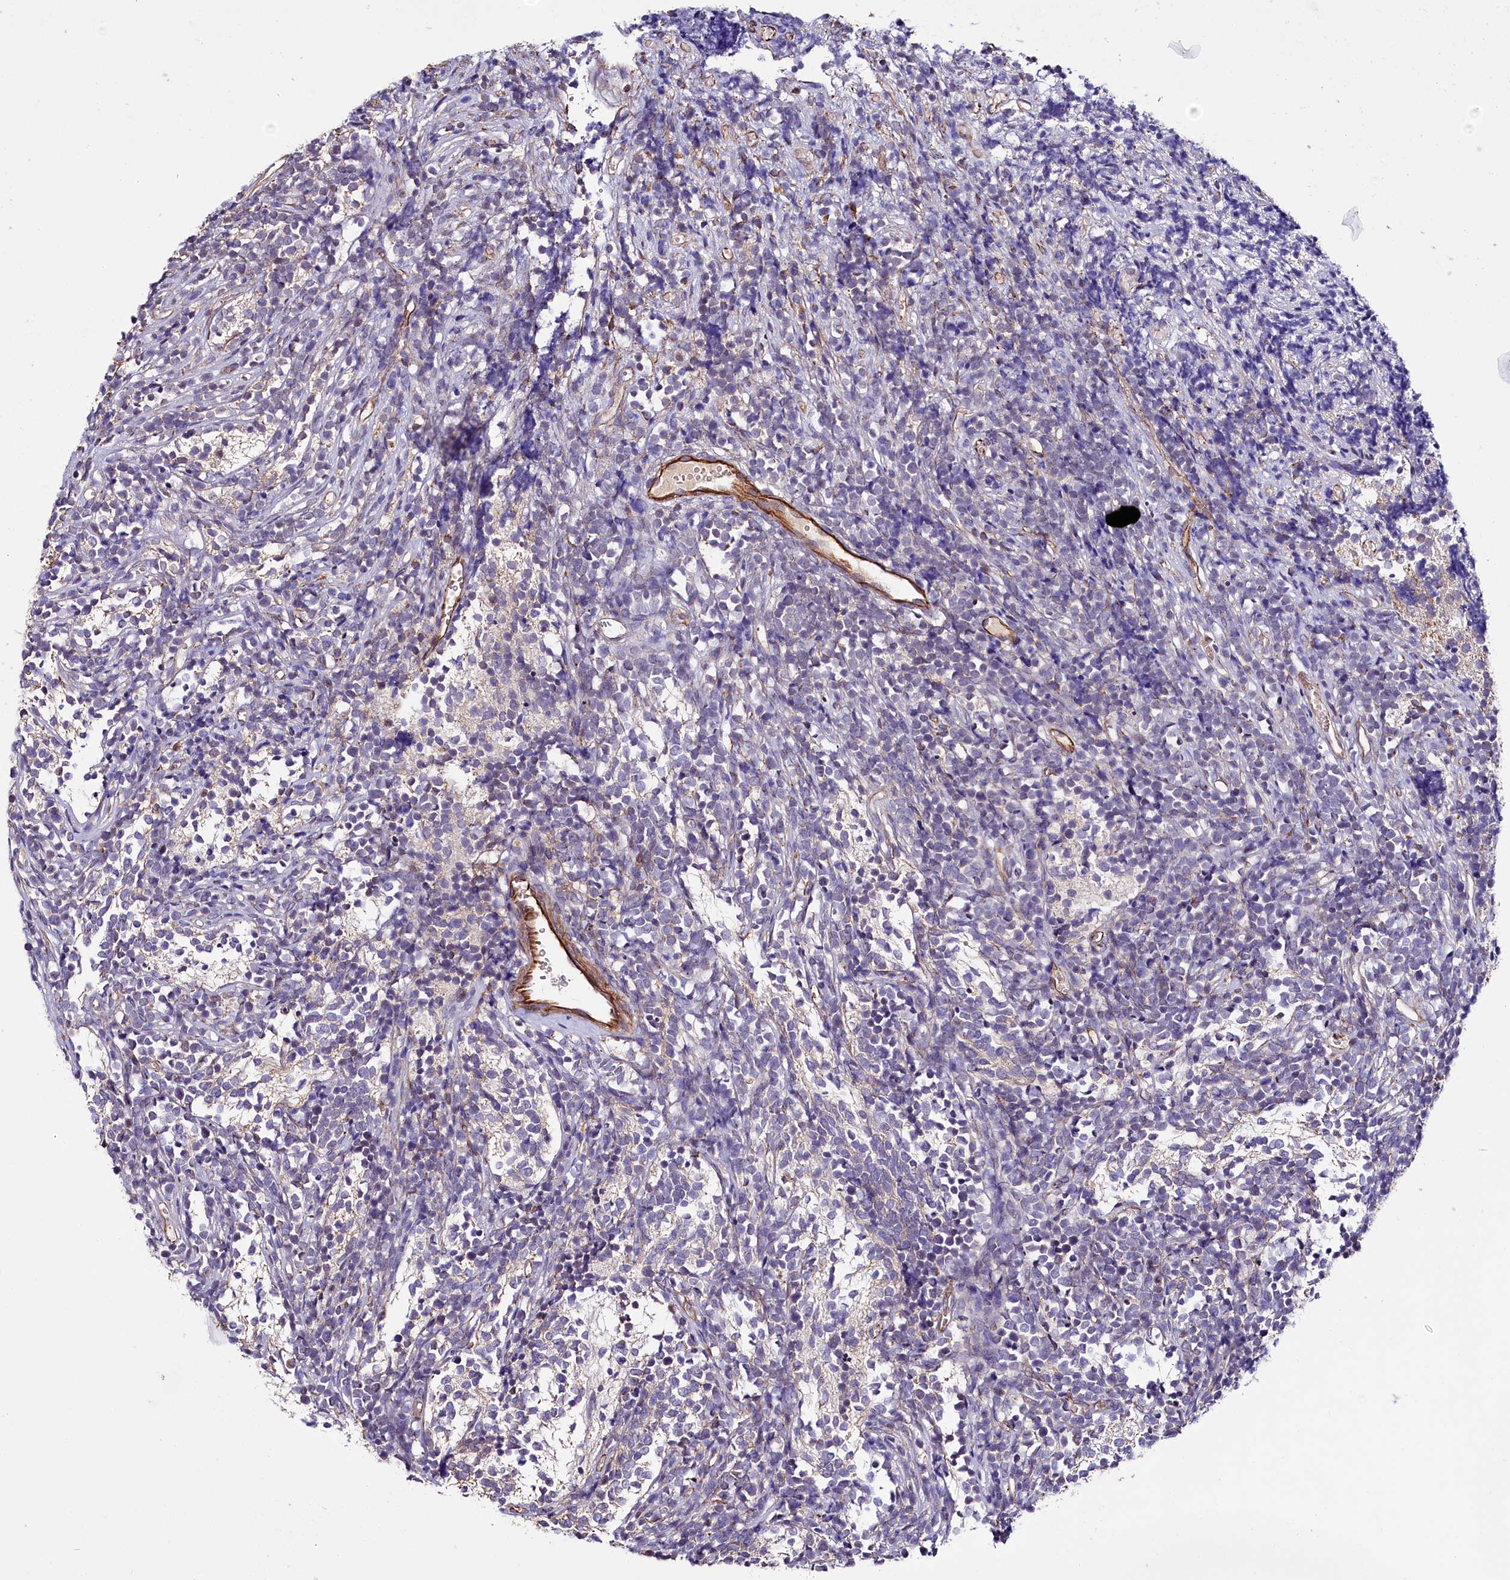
{"staining": {"intensity": "negative", "quantity": "none", "location": "none"}, "tissue": "glioma", "cell_type": "Tumor cells", "image_type": "cancer", "snomed": [{"axis": "morphology", "description": "Glioma, malignant, Low grade"}, {"axis": "topography", "description": "Brain"}], "caption": "There is no significant staining in tumor cells of glioma.", "gene": "TTC12", "patient": {"sex": "female", "age": 1}}